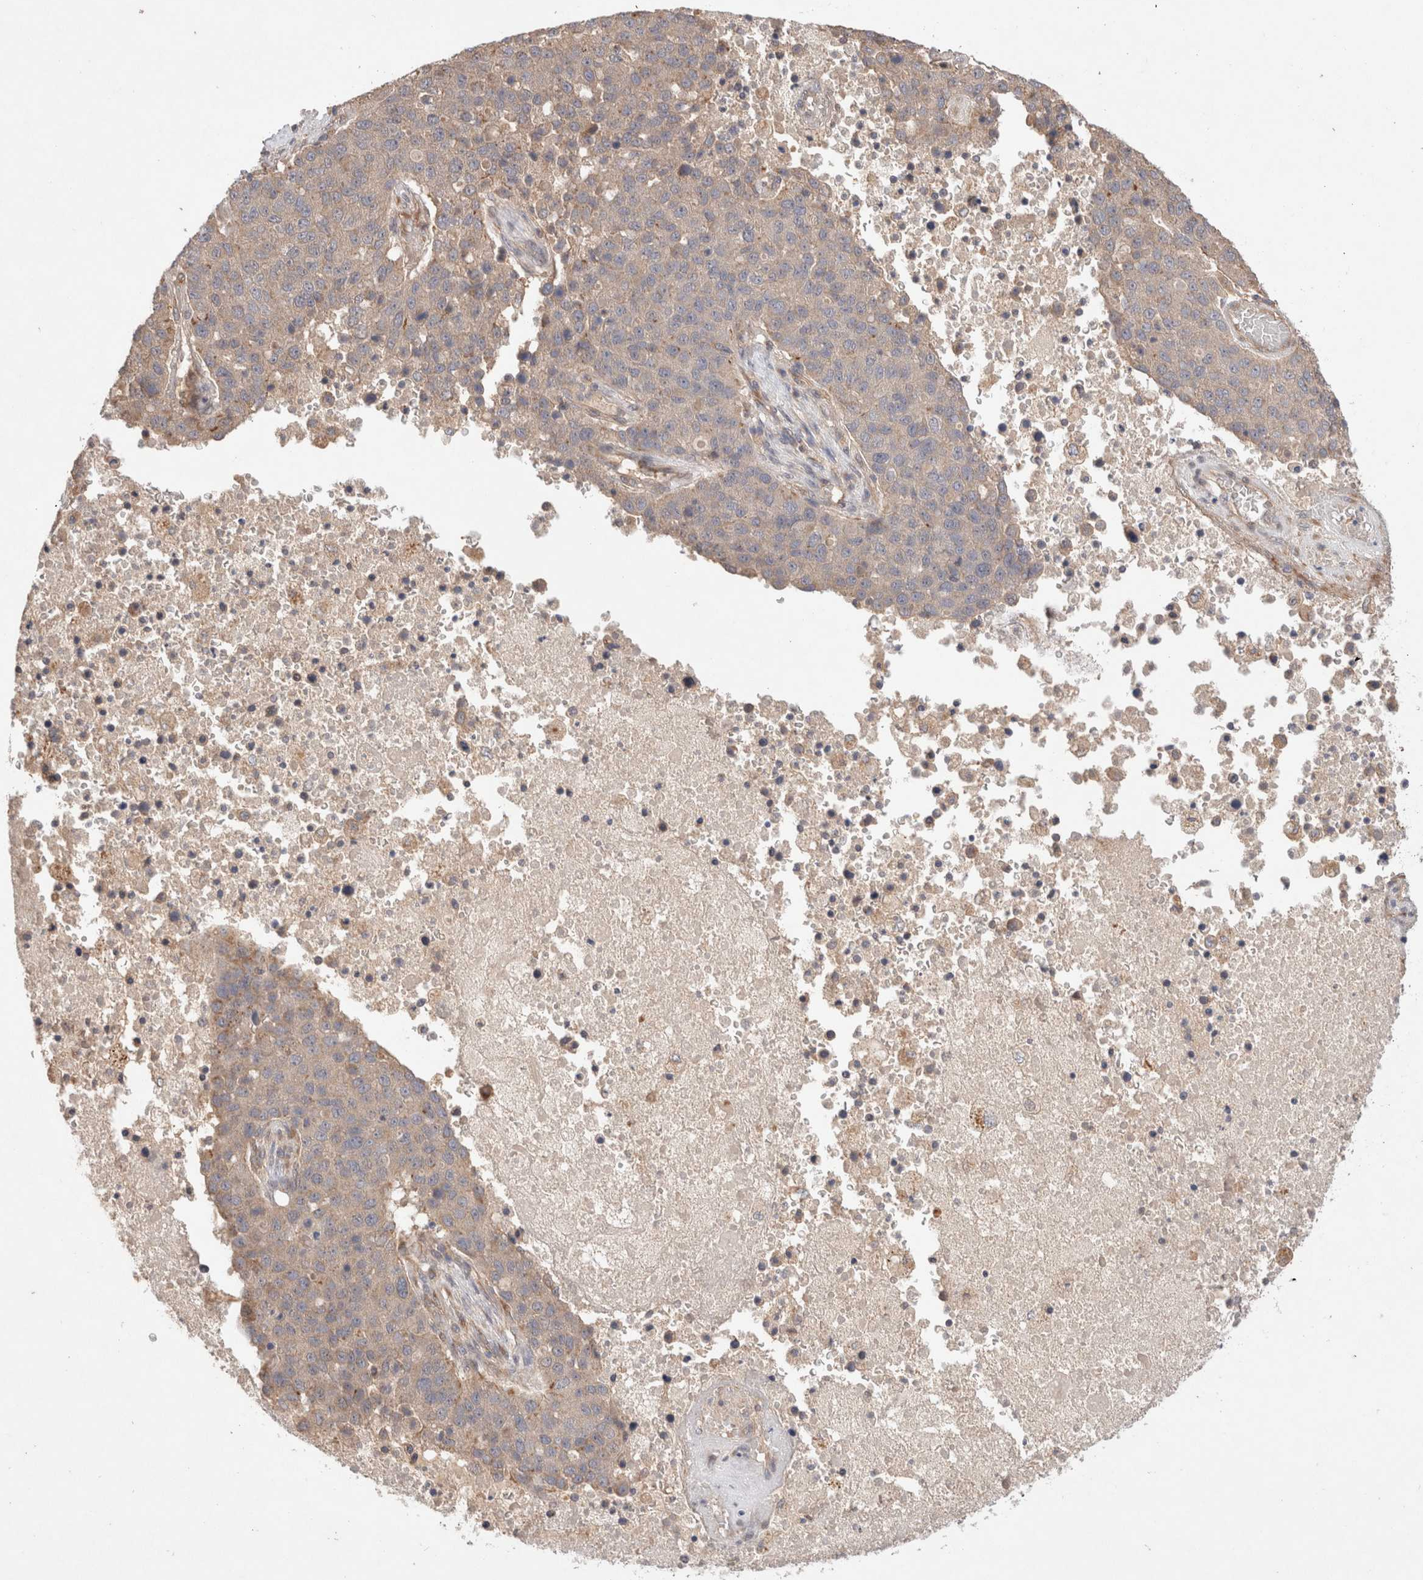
{"staining": {"intensity": "weak", "quantity": "25%-75%", "location": "cytoplasmic/membranous"}, "tissue": "pancreatic cancer", "cell_type": "Tumor cells", "image_type": "cancer", "snomed": [{"axis": "morphology", "description": "Adenocarcinoma, NOS"}, {"axis": "topography", "description": "Pancreas"}], "caption": "Immunohistochemical staining of adenocarcinoma (pancreatic) reveals low levels of weak cytoplasmic/membranous positivity in approximately 25%-75% of tumor cells. (brown staining indicates protein expression, while blue staining denotes nuclei).", "gene": "KLHL20", "patient": {"sex": "female", "age": 61}}